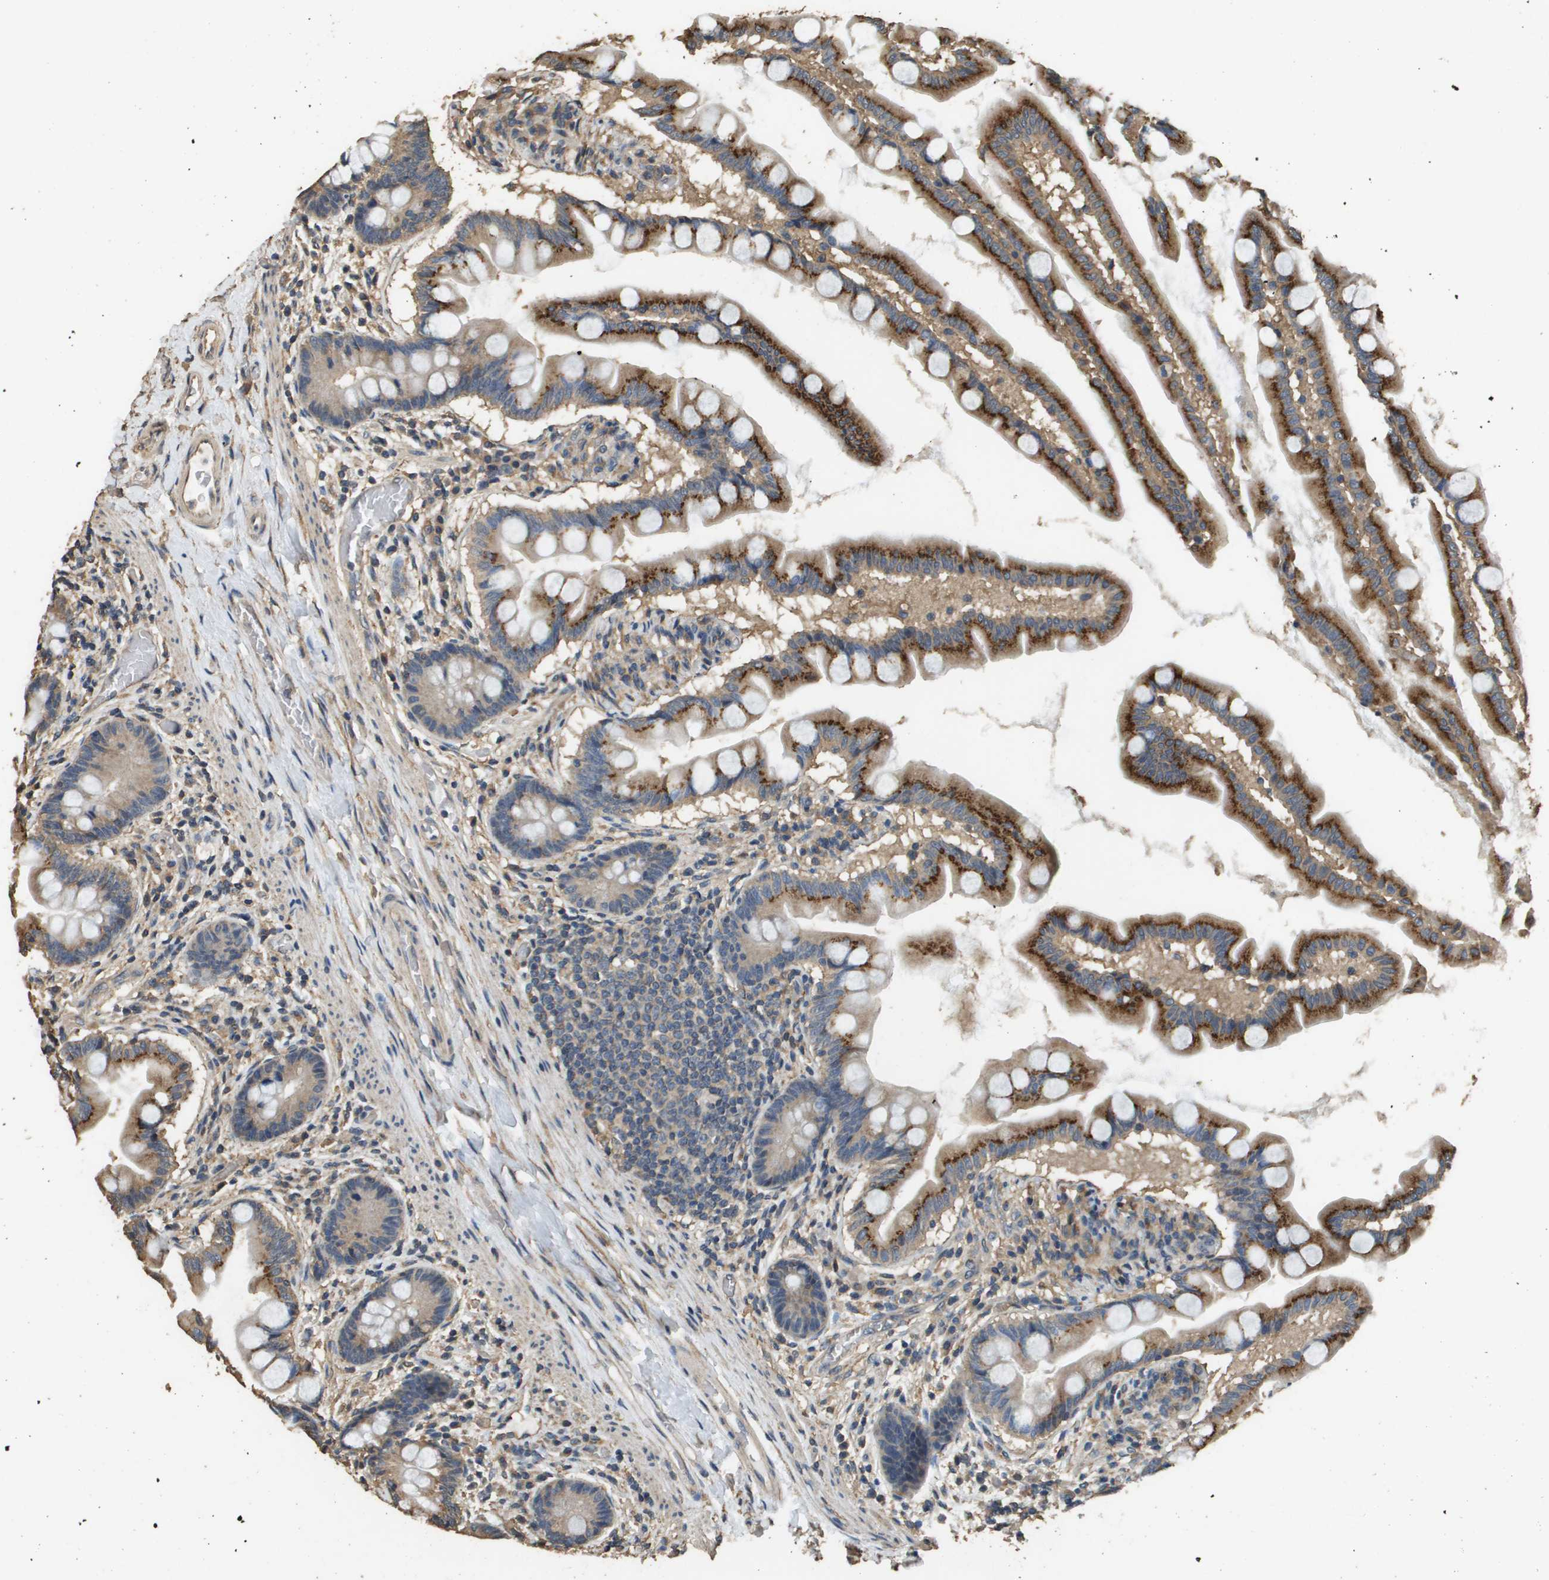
{"staining": {"intensity": "strong", "quantity": ">75%", "location": "cytoplasmic/membranous"}, "tissue": "small intestine", "cell_type": "Glandular cells", "image_type": "normal", "snomed": [{"axis": "morphology", "description": "Normal tissue, NOS"}, {"axis": "topography", "description": "Small intestine"}], "caption": "Glandular cells display high levels of strong cytoplasmic/membranous positivity in approximately >75% of cells in benign small intestine.", "gene": "RAB6B", "patient": {"sex": "female", "age": 56}}